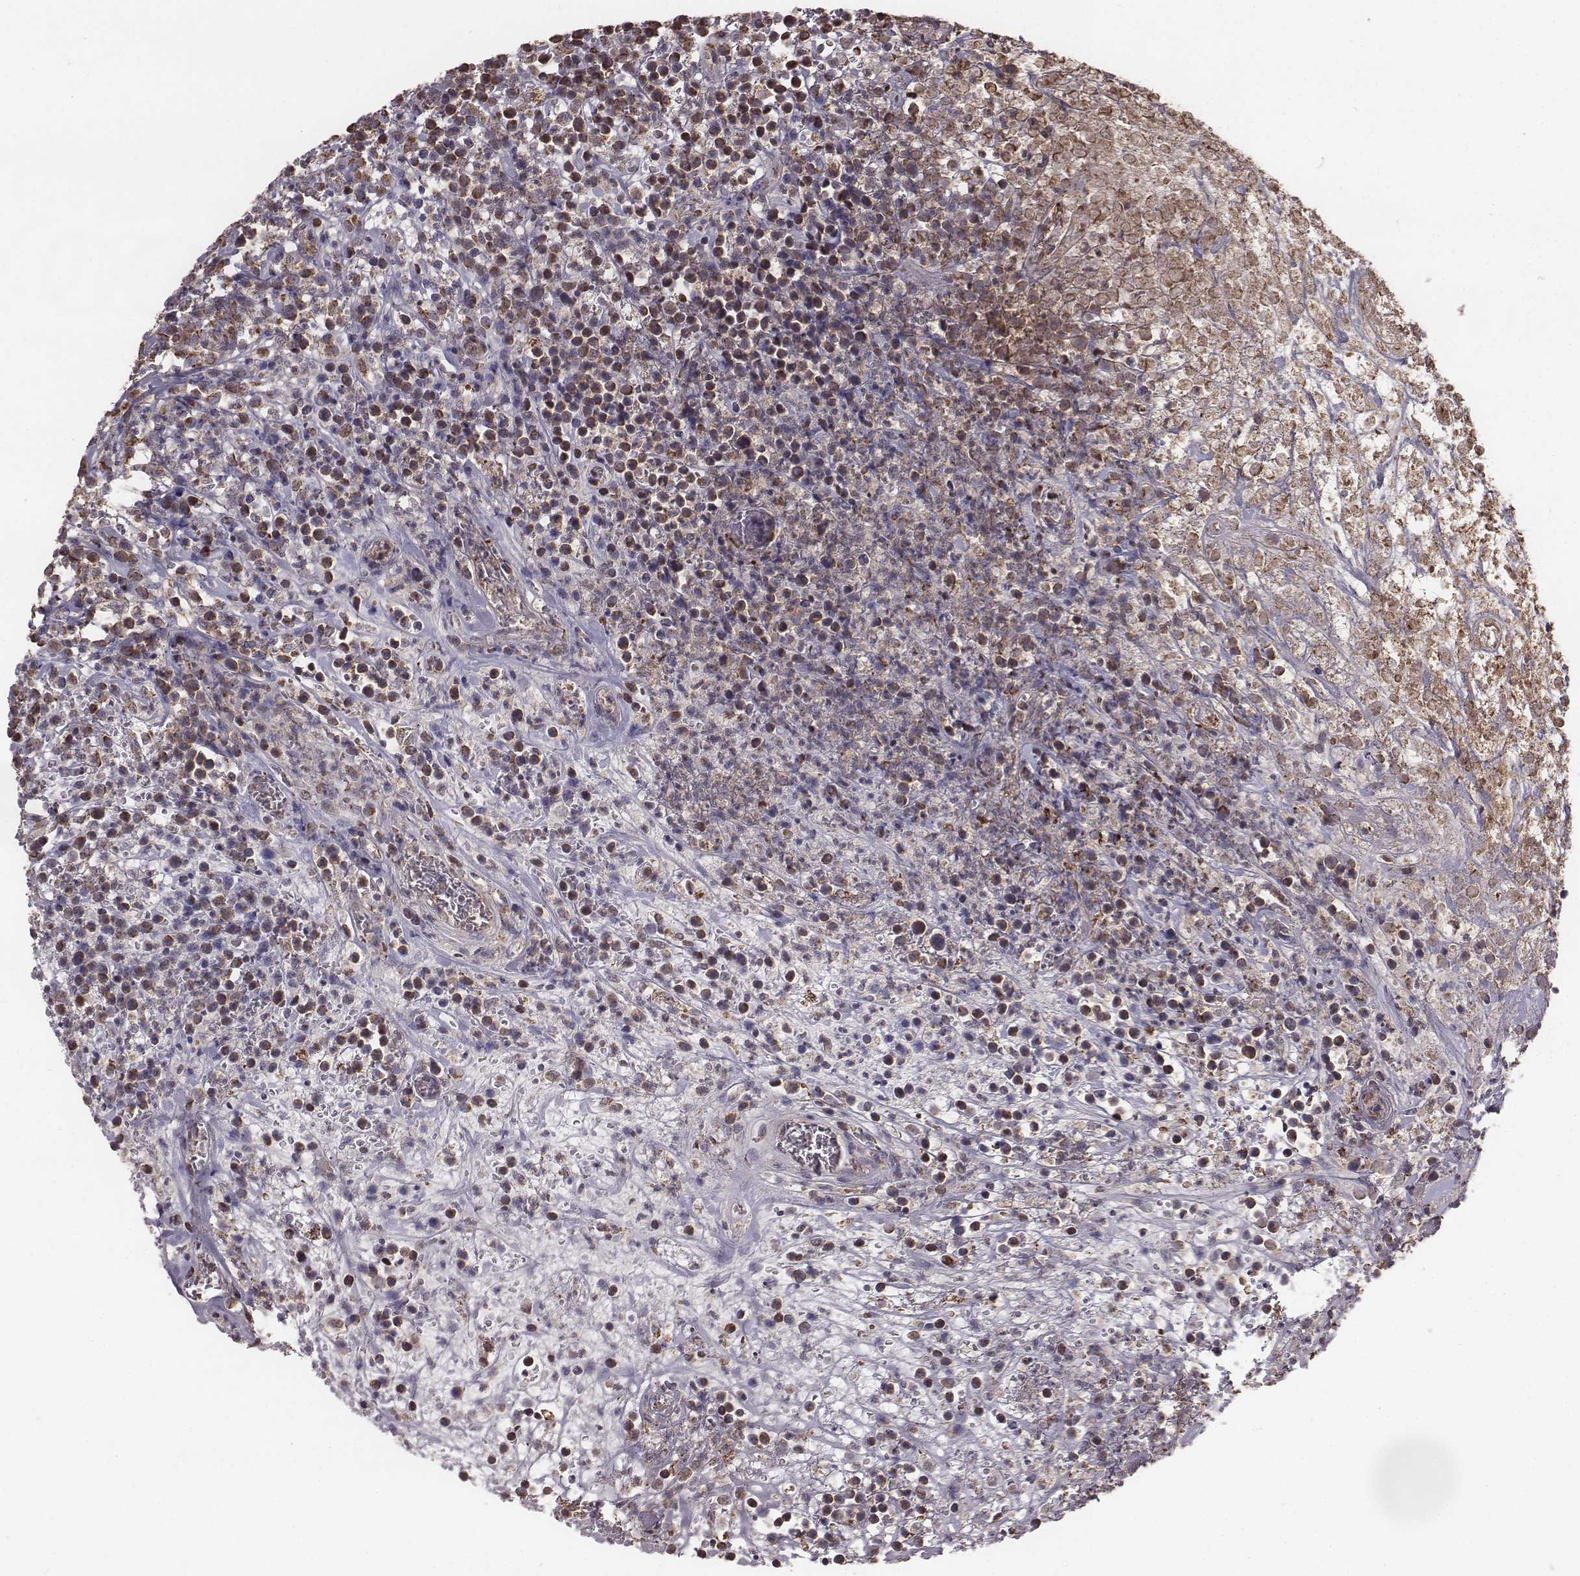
{"staining": {"intensity": "moderate", "quantity": ">75%", "location": "cytoplasmic/membranous"}, "tissue": "lymphoma", "cell_type": "Tumor cells", "image_type": "cancer", "snomed": [{"axis": "morphology", "description": "Malignant lymphoma, non-Hodgkin's type, High grade"}, {"axis": "topography", "description": "Soft tissue"}], "caption": "Immunohistochemistry photomicrograph of neoplastic tissue: lymphoma stained using immunohistochemistry displays medium levels of moderate protein expression localized specifically in the cytoplasmic/membranous of tumor cells, appearing as a cytoplasmic/membranous brown color.", "gene": "PDCD2L", "patient": {"sex": "female", "age": 56}}